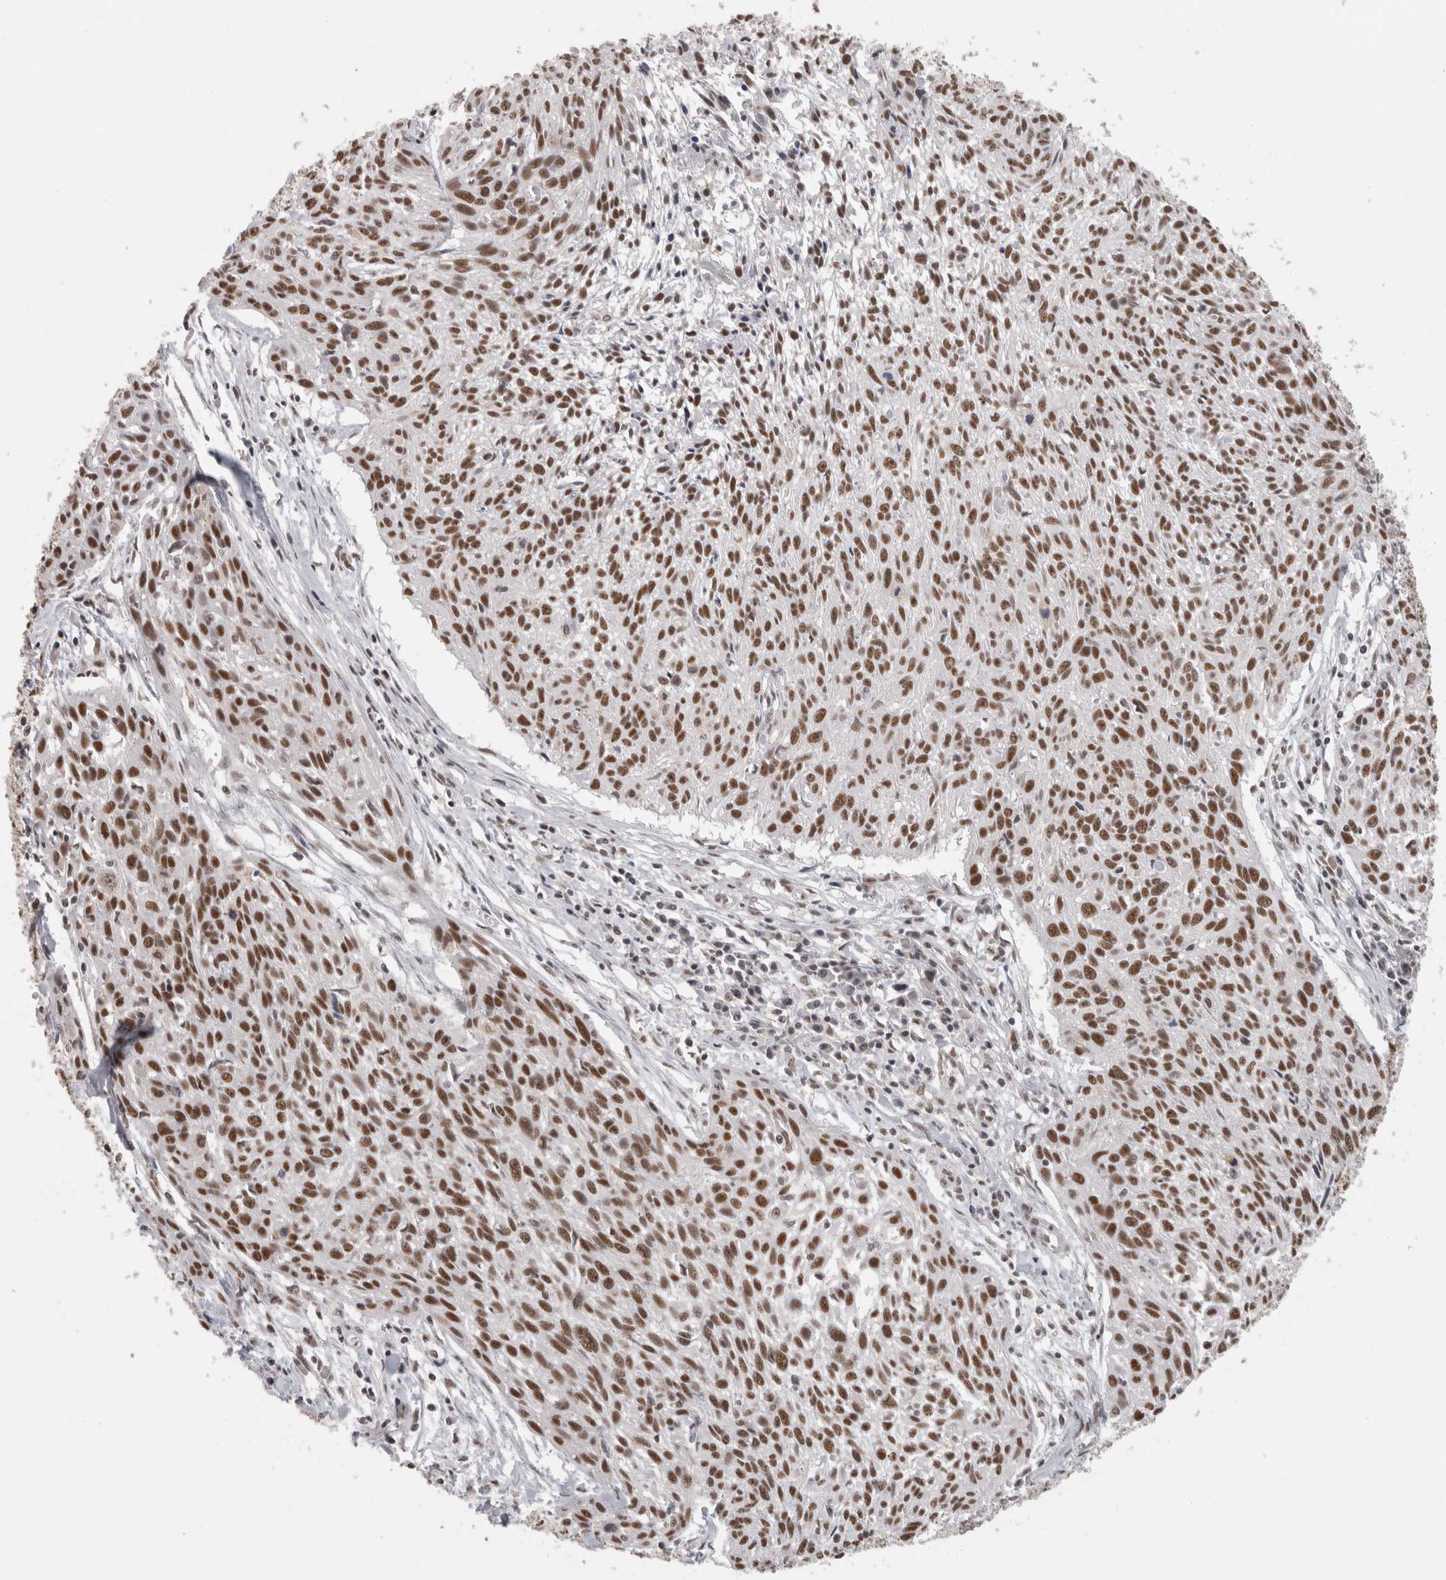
{"staining": {"intensity": "strong", "quantity": ">75%", "location": "nuclear"}, "tissue": "cervical cancer", "cell_type": "Tumor cells", "image_type": "cancer", "snomed": [{"axis": "morphology", "description": "Squamous cell carcinoma, NOS"}, {"axis": "topography", "description": "Cervix"}], "caption": "Cervical cancer (squamous cell carcinoma) stained for a protein demonstrates strong nuclear positivity in tumor cells. (DAB IHC with brightfield microscopy, high magnification).", "gene": "ZNF830", "patient": {"sex": "female", "age": 51}}